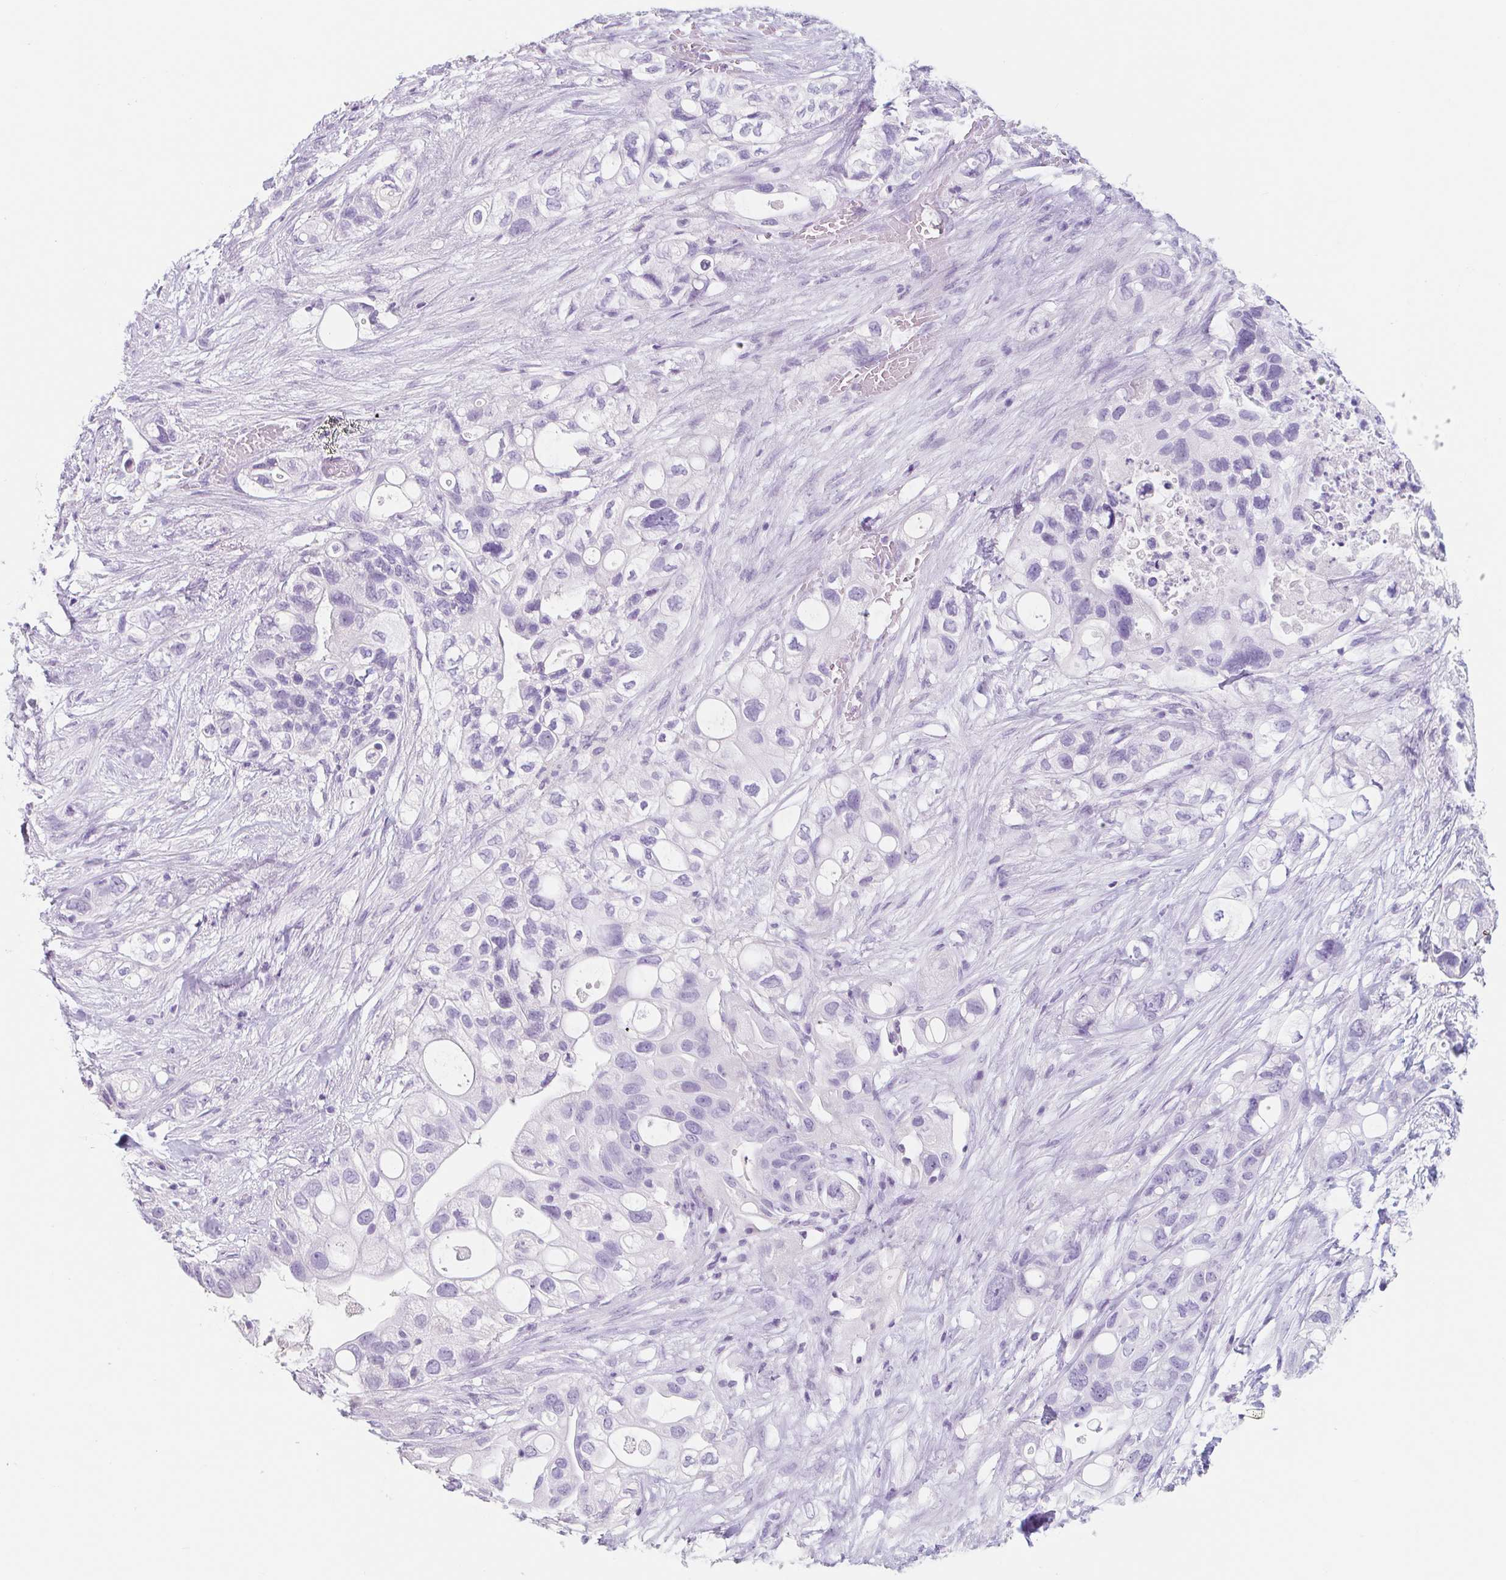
{"staining": {"intensity": "negative", "quantity": "none", "location": "none"}, "tissue": "pancreatic cancer", "cell_type": "Tumor cells", "image_type": "cancer", "snomed": [{"axis": "morphology", "description": "Adenocarcinoma, NOS"}, {"axis": "topography", "description": "Pancreas"}], "caption": "The photomicrograph shows no staining of tumor cells in pancreatic adenocarcinoma.", "gene": "EMC4", "patient": {"sex": "female", "age": 72}}